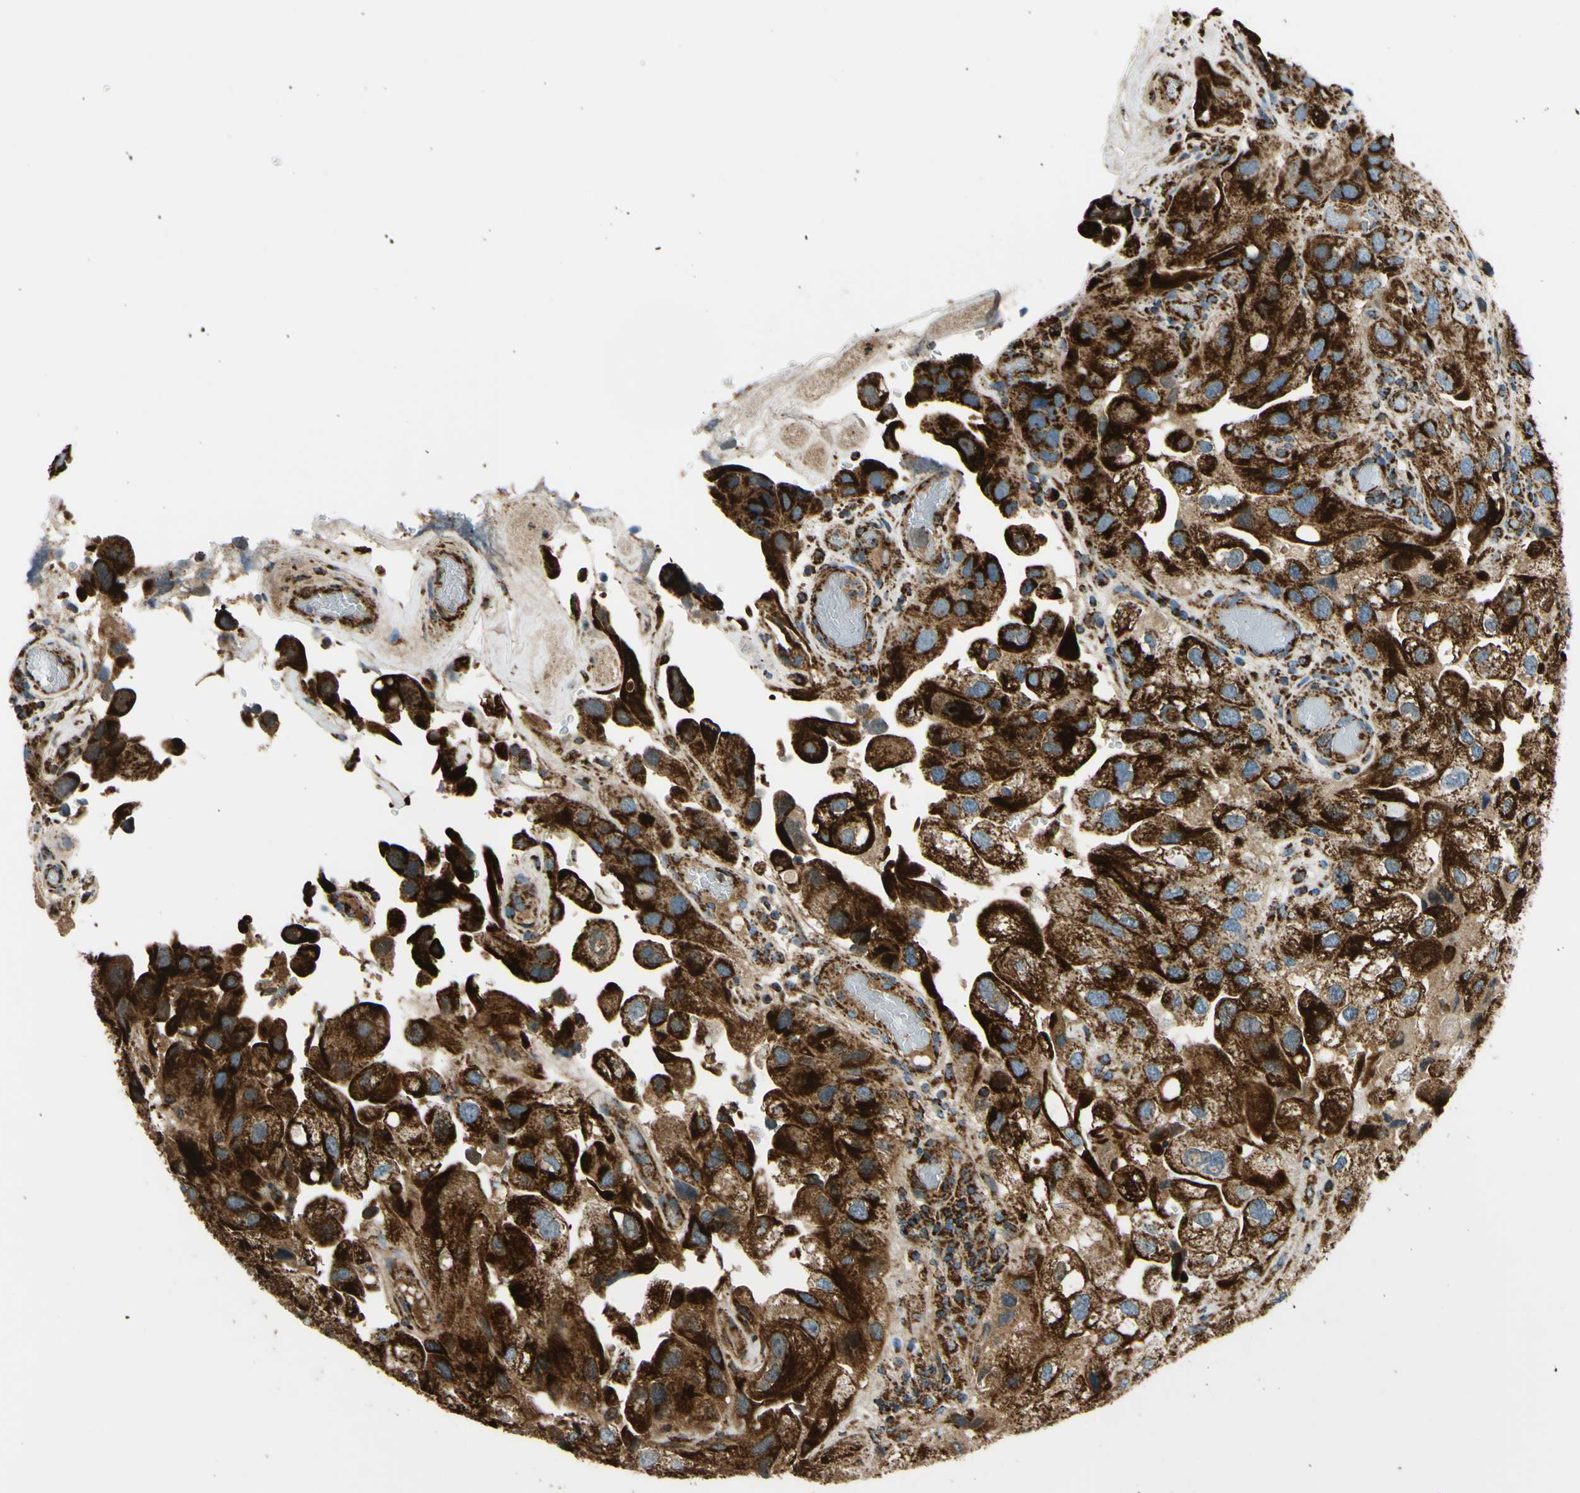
{"staining": {"intensity": "strong", "quantity": ">75%", "location": "cytoplasmic/membranous"}, "tissue": "urothelial cancer", "cell_type": "Tumor cells", "image_type": "cancer", "snomed": [{"axis": "morphology", "description": "Urothelial carcinoma, High grade"}, {"axis": "topography", "description": "Urinary bladder"}], "caption": "The micrograph reveals immunohistochemical staining of urothelial carcinoma (high-grade). There is strong cytoplasmic/membranous positivity is seen in about >75% of tumor cells. (brown staining indicates protein expression, while blue staining denotes nuclei).", "gene": "MAVS", "patient": {"sex": "female", "age": 64}}